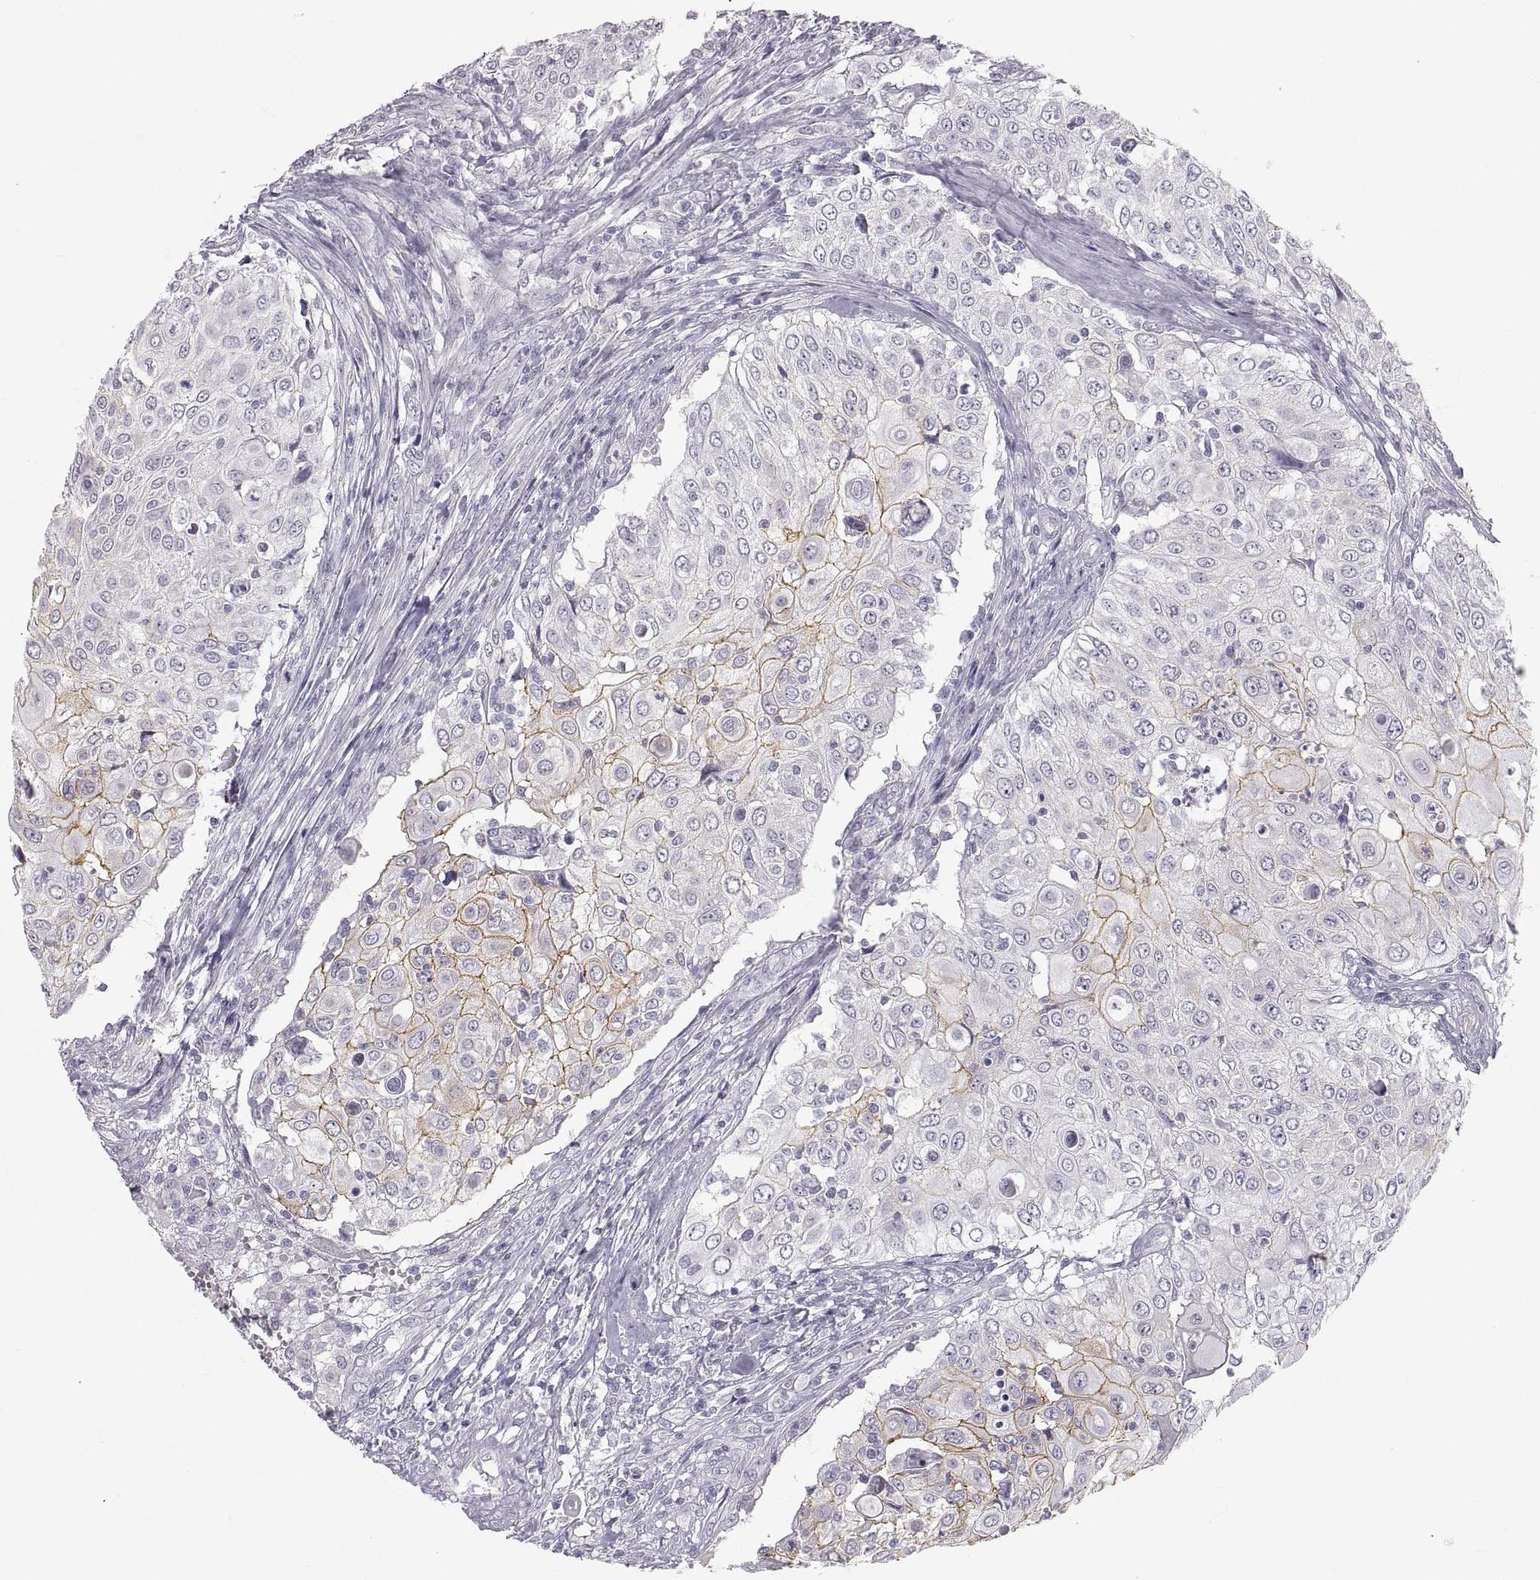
{"staining": {"intensity": "moderate", "quantity": "<25%", "location": "cytoplasmic/membranous"}, "tissue": "urothelial cancer", "cell_type": "Tumor cells", "image_type": "cancer", "snomed": [{"axis": "morphology", "description": "Urothelial carcinoma, High grade"}, {"axis": "topography", "description": "Urinary bladder"}], "caption": "Urothelial cancer was stained to show a protein in brown. There is low levels of moderate cytoplasmic/membranous staining in approximately <25% of tumor cells.", "gene": "ZNF185", "patient": {"sex": "female", "age": 79}}